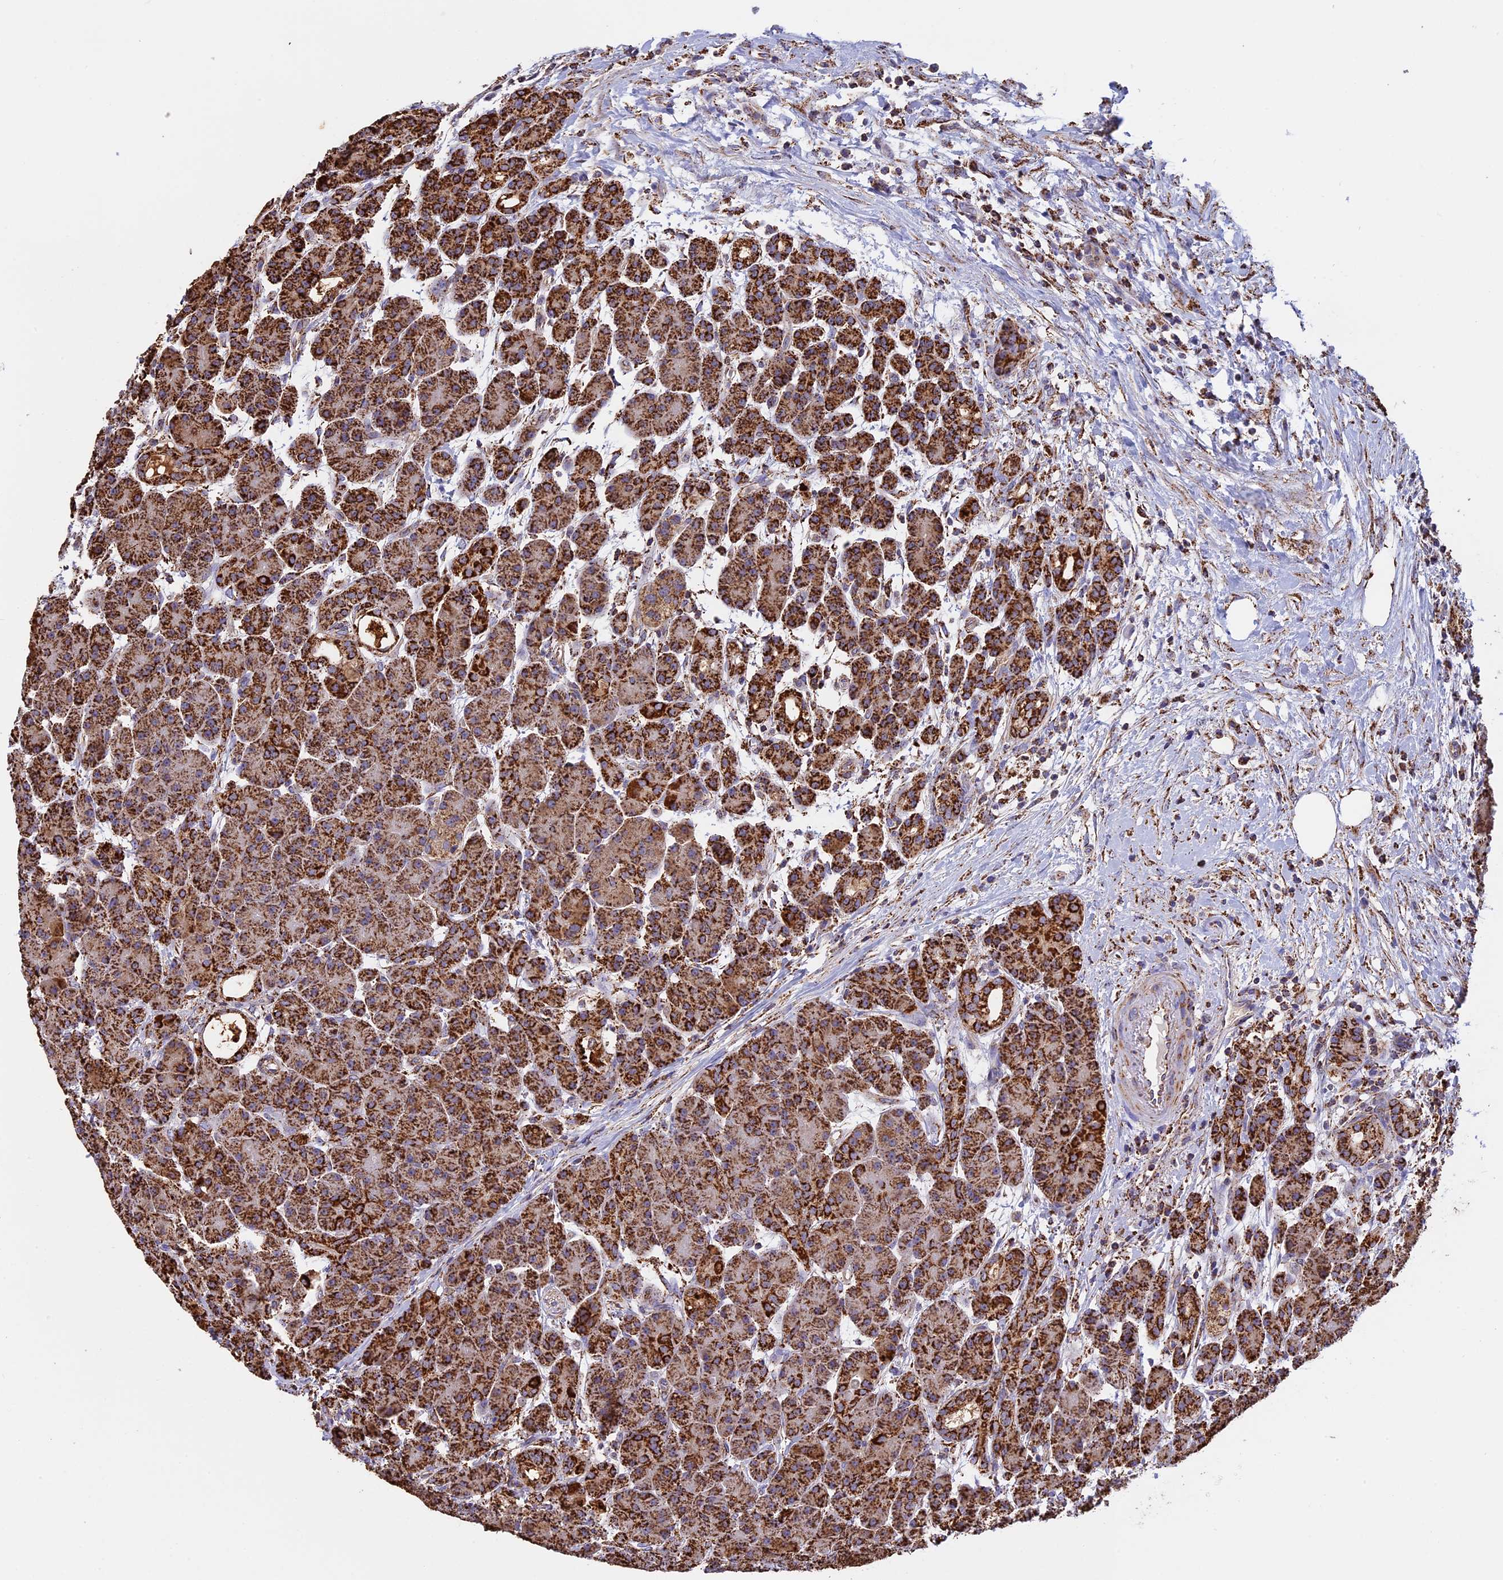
{"staining": {"intensity": "strong", "quantity": "25%-75%", "location": "cytoplasmic/membranous"}, "tissue": "pancreas", "cell_type": "Exocrine glandular cells", "image_type": "normal", "snomed": [{"axis": "morphology", "description": "Normal tissue, NOS"}, {"axis": "topography", "description": "Pancreas"}], "caption": "An immunohistochemistry photomicrograph of unremarkable tissue is shown. Protein staining in brown labels strong cytoplasmic/membranous positivity in pancreas within exocrine glandular cells.", "gene": "KCNG1", "patient": {"sex": "male", "age": 63}}